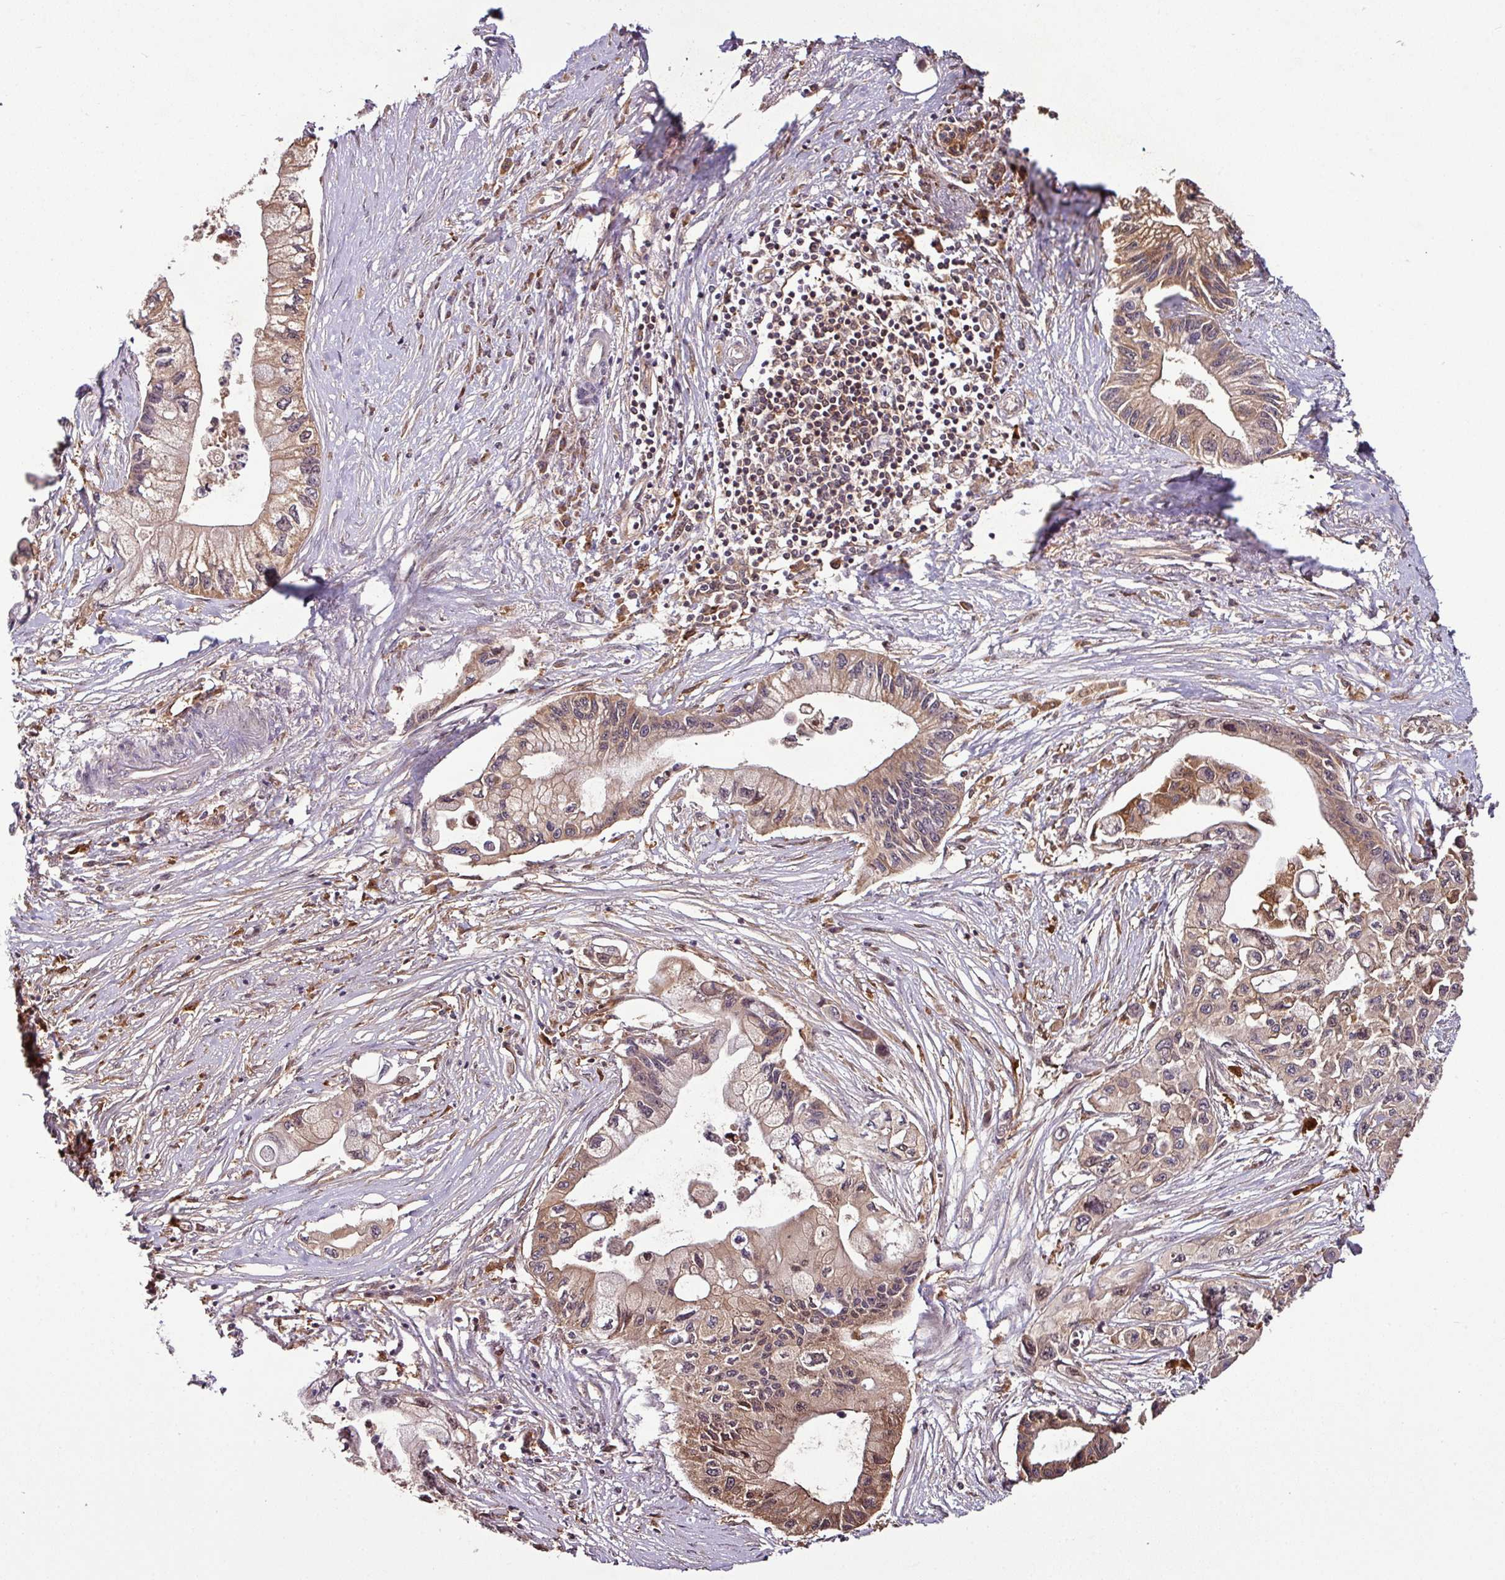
{"staining": {"intensity": "moderate", "quantity": ">75%", "location": "cytoplasmic/membranous"}, "tissue": "pancreatic cancer", "cell_type": "Tumor cells", "image_type": "cancer", "snomed": [{"axis": "morphology", "description": "Adenocarcinoma, NOS"}, {"axis": "topography", "description": "Pancreas"}], "caption": "About >75% of tumor cells in pancreatic cancer (adenocarcinoma) display moderate cytoplasmic/membranous protein positivity as visualized by brown immunohistochemical staining.", "gene": "GNPDA1", "patient": {"sex": "male", "age": 61}}